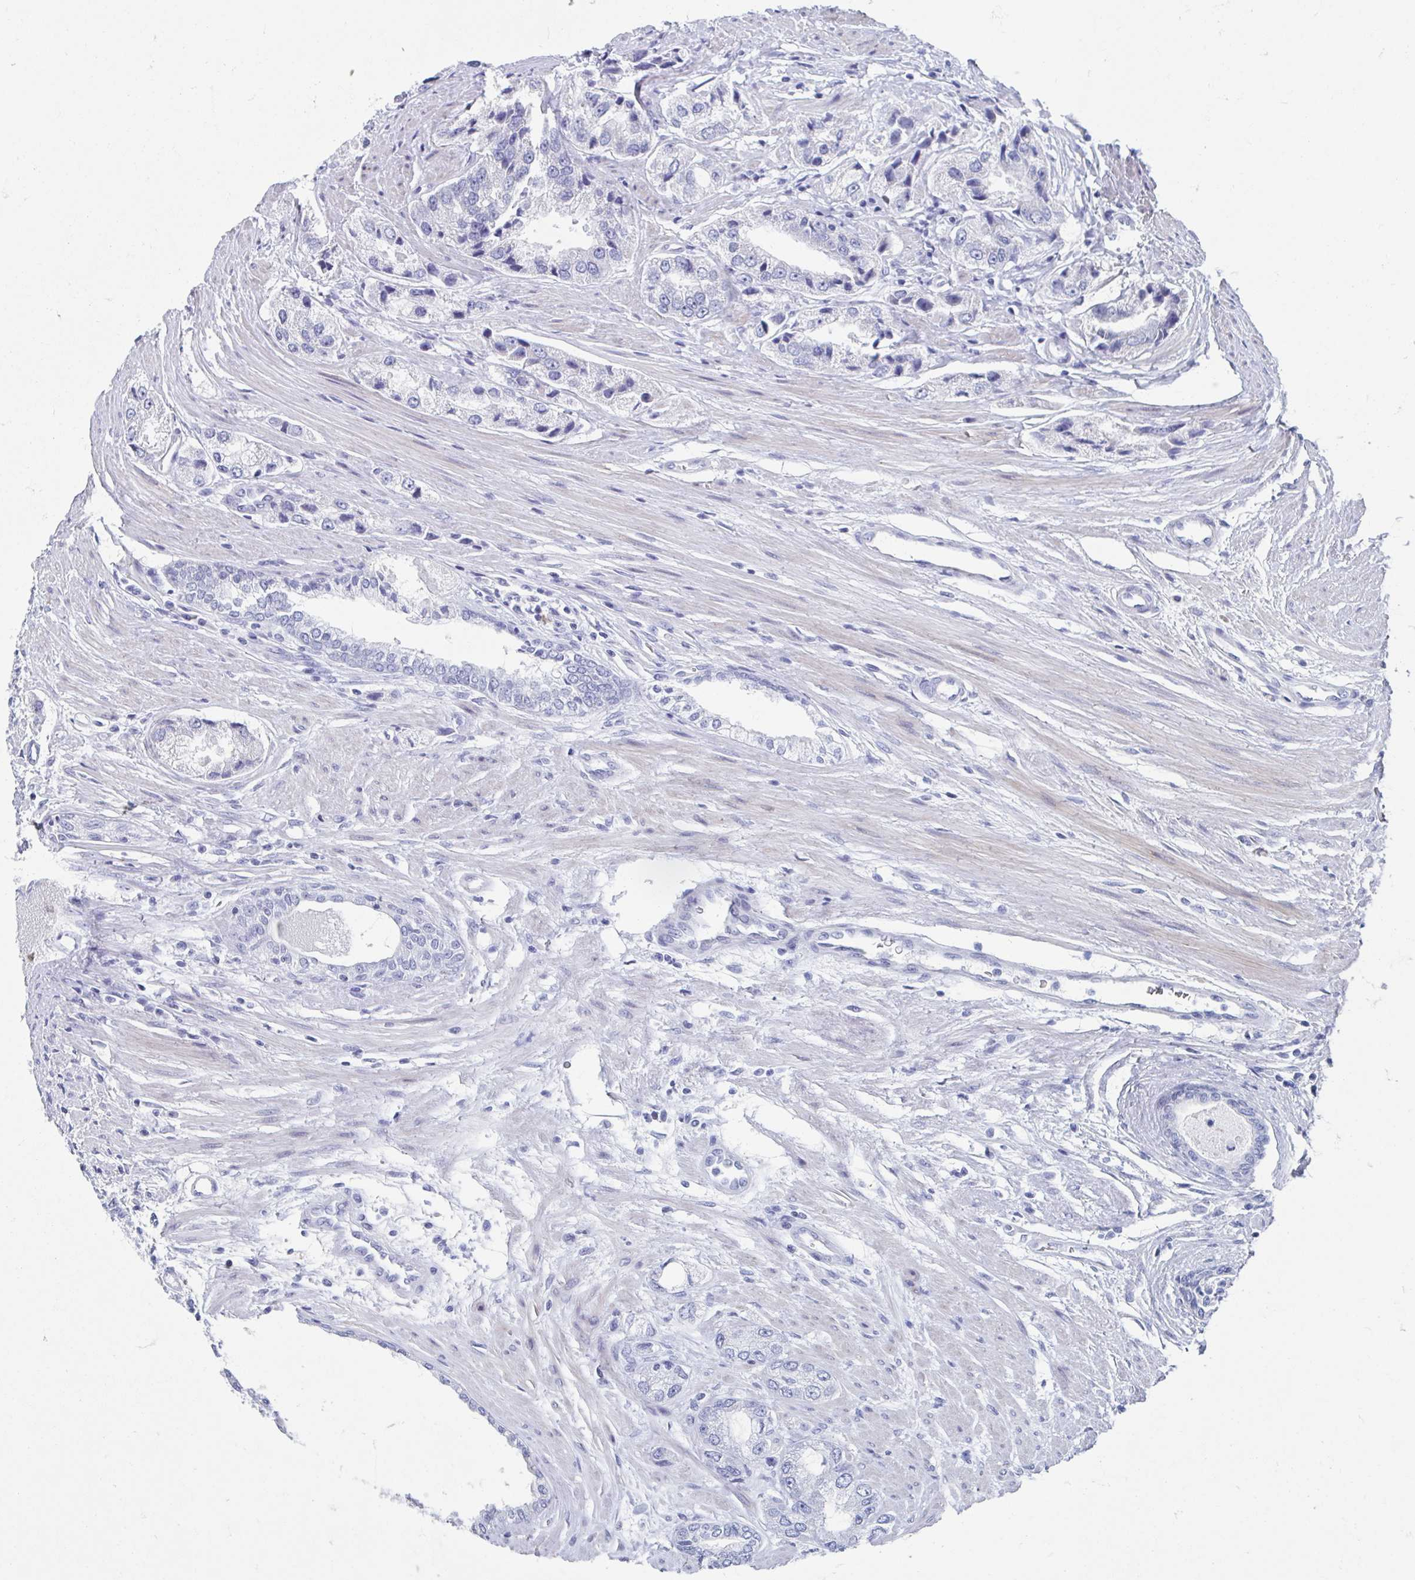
{"staining": {"intensity": "negative", "quantity": "none", "location": "none"}, "tissue": "prostate cancer", "cell_type": "Tumor cells", "image_type": "cancer", "snomed": [{"axis": "morphology", "description": "Adenocarcinoma, Low grade"}, {"axis": "topography", "description": "Prostate"}], "caption": "Tumor cells are negative for protein expression in human prostate cancer (adenocarcinoma (low-grade)).", "gene": "SHCBP1L", "patient": {"sex": "male", "age": 69}}